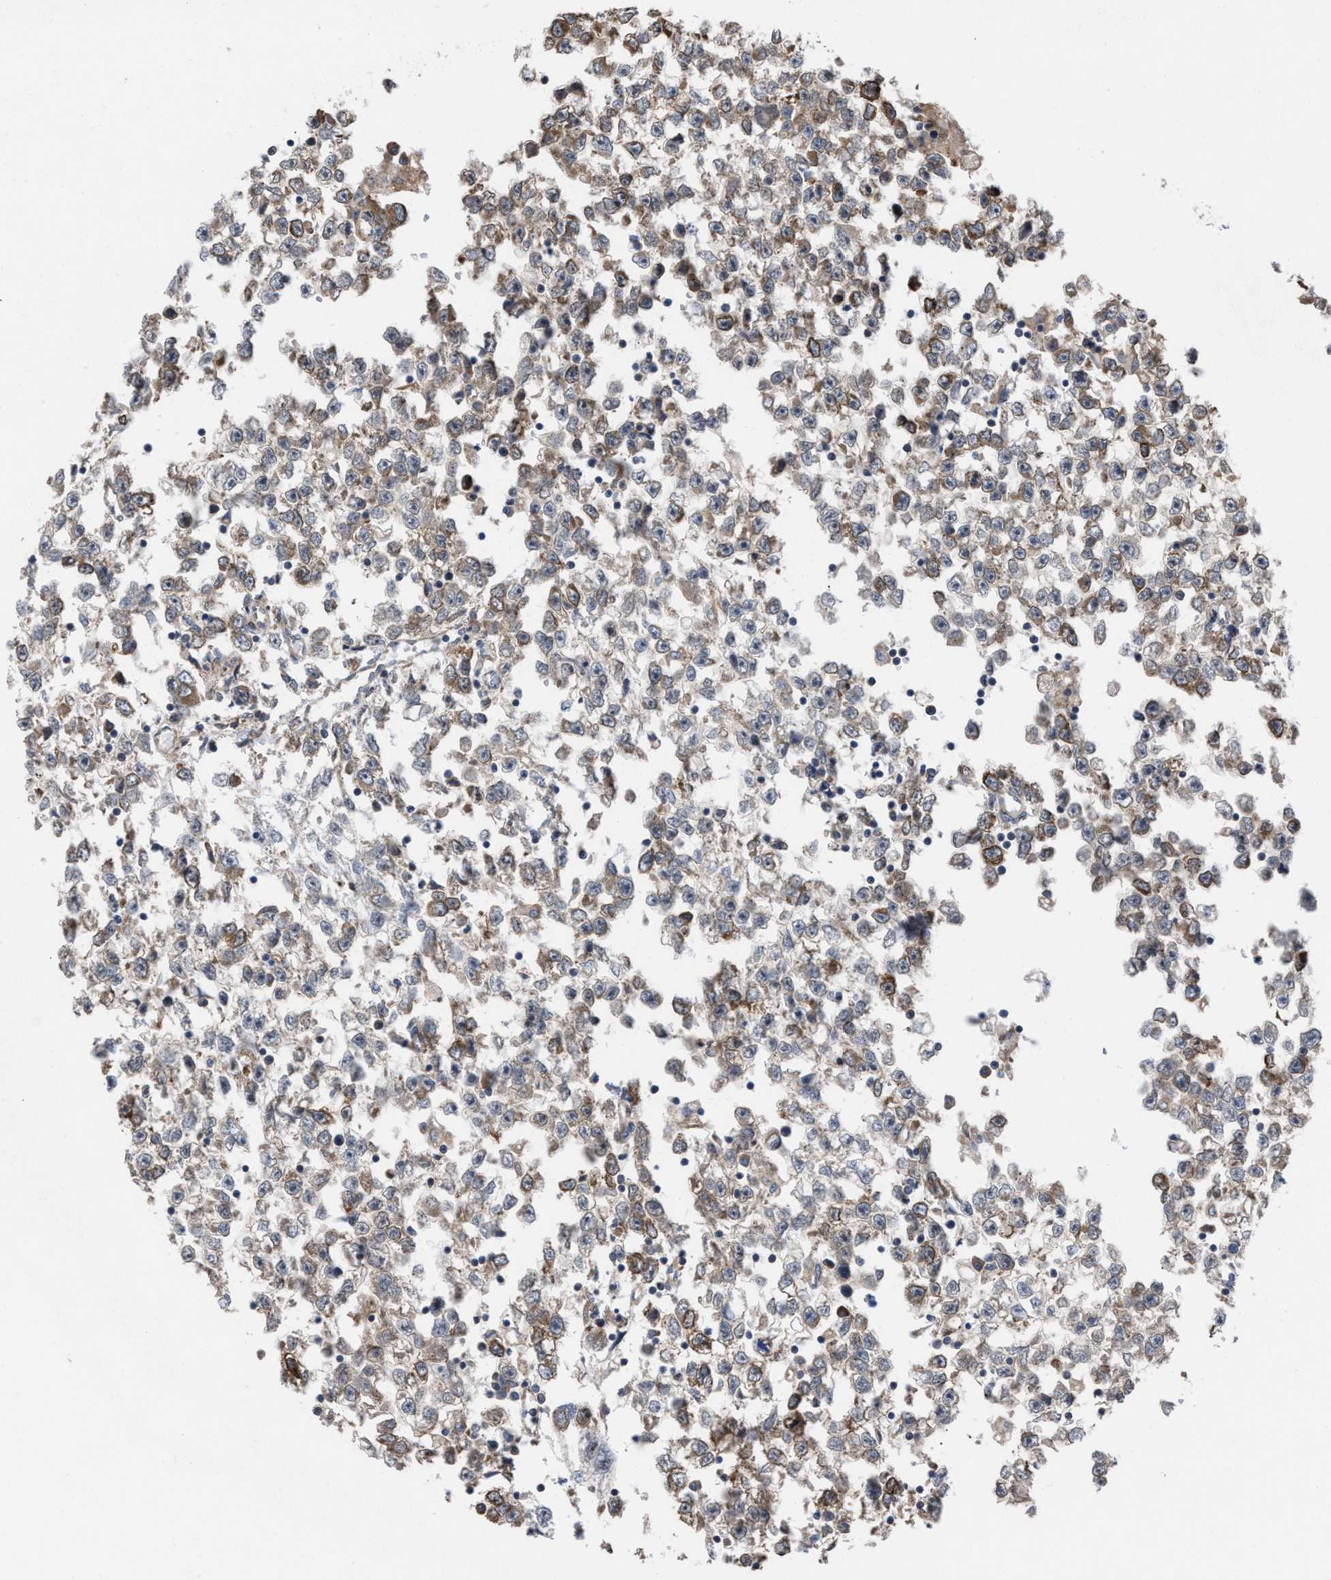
{"staining": {"intensity": "weak", "quantity": ">75%", "location": "cytoplasmic/membranous"}, "tissue": "testis cancer", "cell_type": "Tumor cells", "image_type": "cancer", "snomed": [{"axis": "morphology", "description": "Seminoma, NOS"}, {"axis": "morphology", "description": "Carcinoma, Embryonal, NOS"}, {"axis": "topography", "description": "Testis"}], "caption": "IHC micrograph of testis cancer (seminoma) stained for a protein (brown), which exhibits low levels of weak cytoplasmic/membranous positivity in about >75% of tumor cells.", "gene": "TP53BP2", "patient": {"sex": "male", "age": 51}}